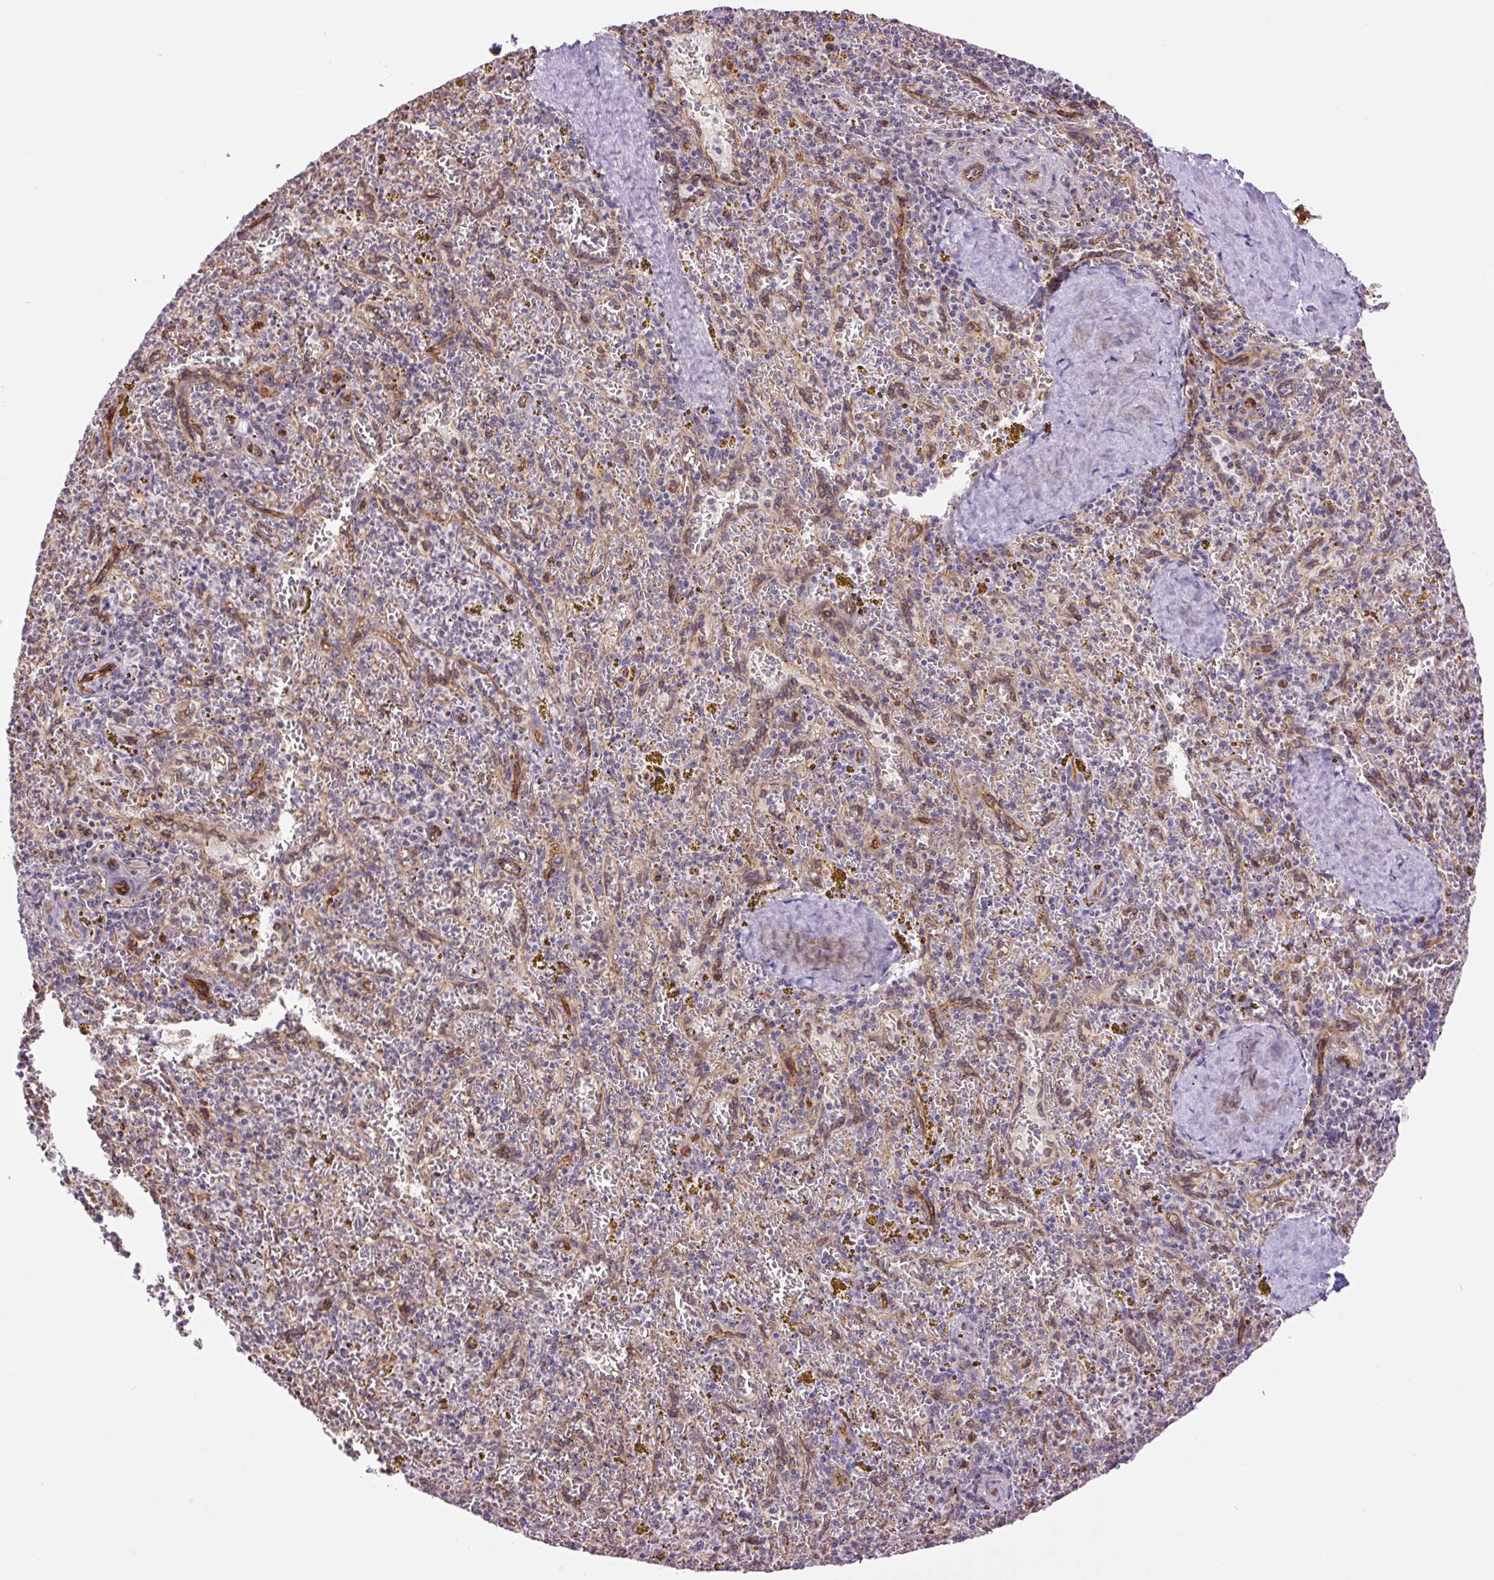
{"staining": {"intensity": "negative", "quantity": "none", "location": "none"}, "tissue": "spleen", "cell_type": "Cells in red pulp", "image_type": "normal", "snomed": [{"axis": "morphology", "description": "Normal tissue, NOS"}, {"axis": "topography", "description": "Spleen"}], "caption": "High magnification brightfield microscopy of normal spleen stained with DAB (3,3'-diaminobenzidine) (brown) and counterstained with hematoxylin (blue): cells in red pulp show no significant staining.", "gene": "MYO5C", "patient": {"sex": "male", "age": 57}}